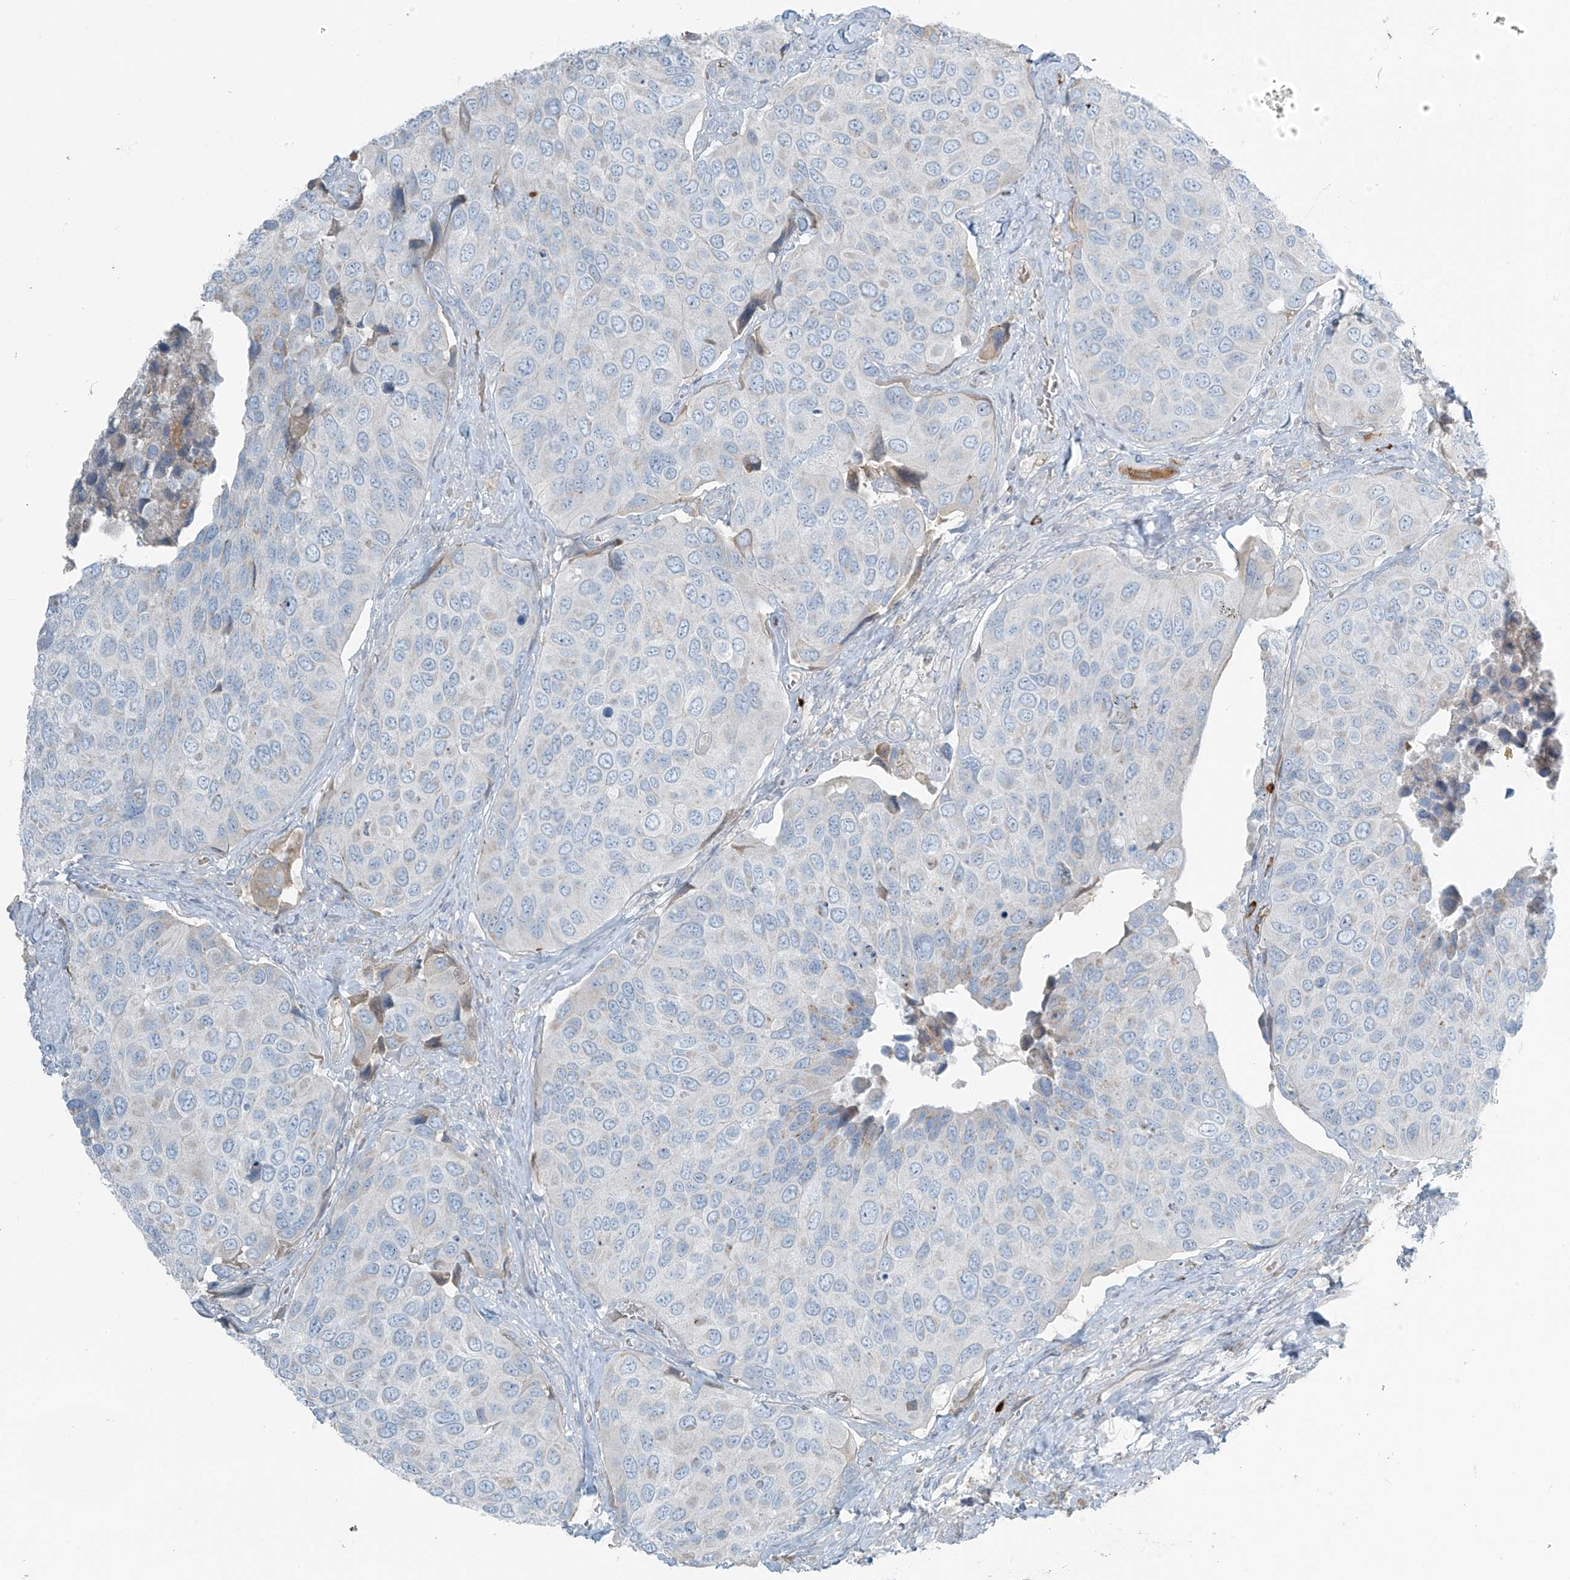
{"staining": {"intensity": "negative", "quantity": "none", "location": "none"}, "tissue": "urothelial cancer", "cell_type": "Tumor cells", "image_type": "cancer", "snomed": [{"axis": "morphology", "description": "Urothelial carcinoma, High grade"}, {"axis": "topography", "description": "Urinary bladder"}], "caption": "DAB (3,3'-diaminobenzidine) immunohistochemical staining of urothelial cancer demonstrates no significant positivity in tumor cells.", "gene": "FAM131C", "patient": {"sex": "male", "age": 74}}